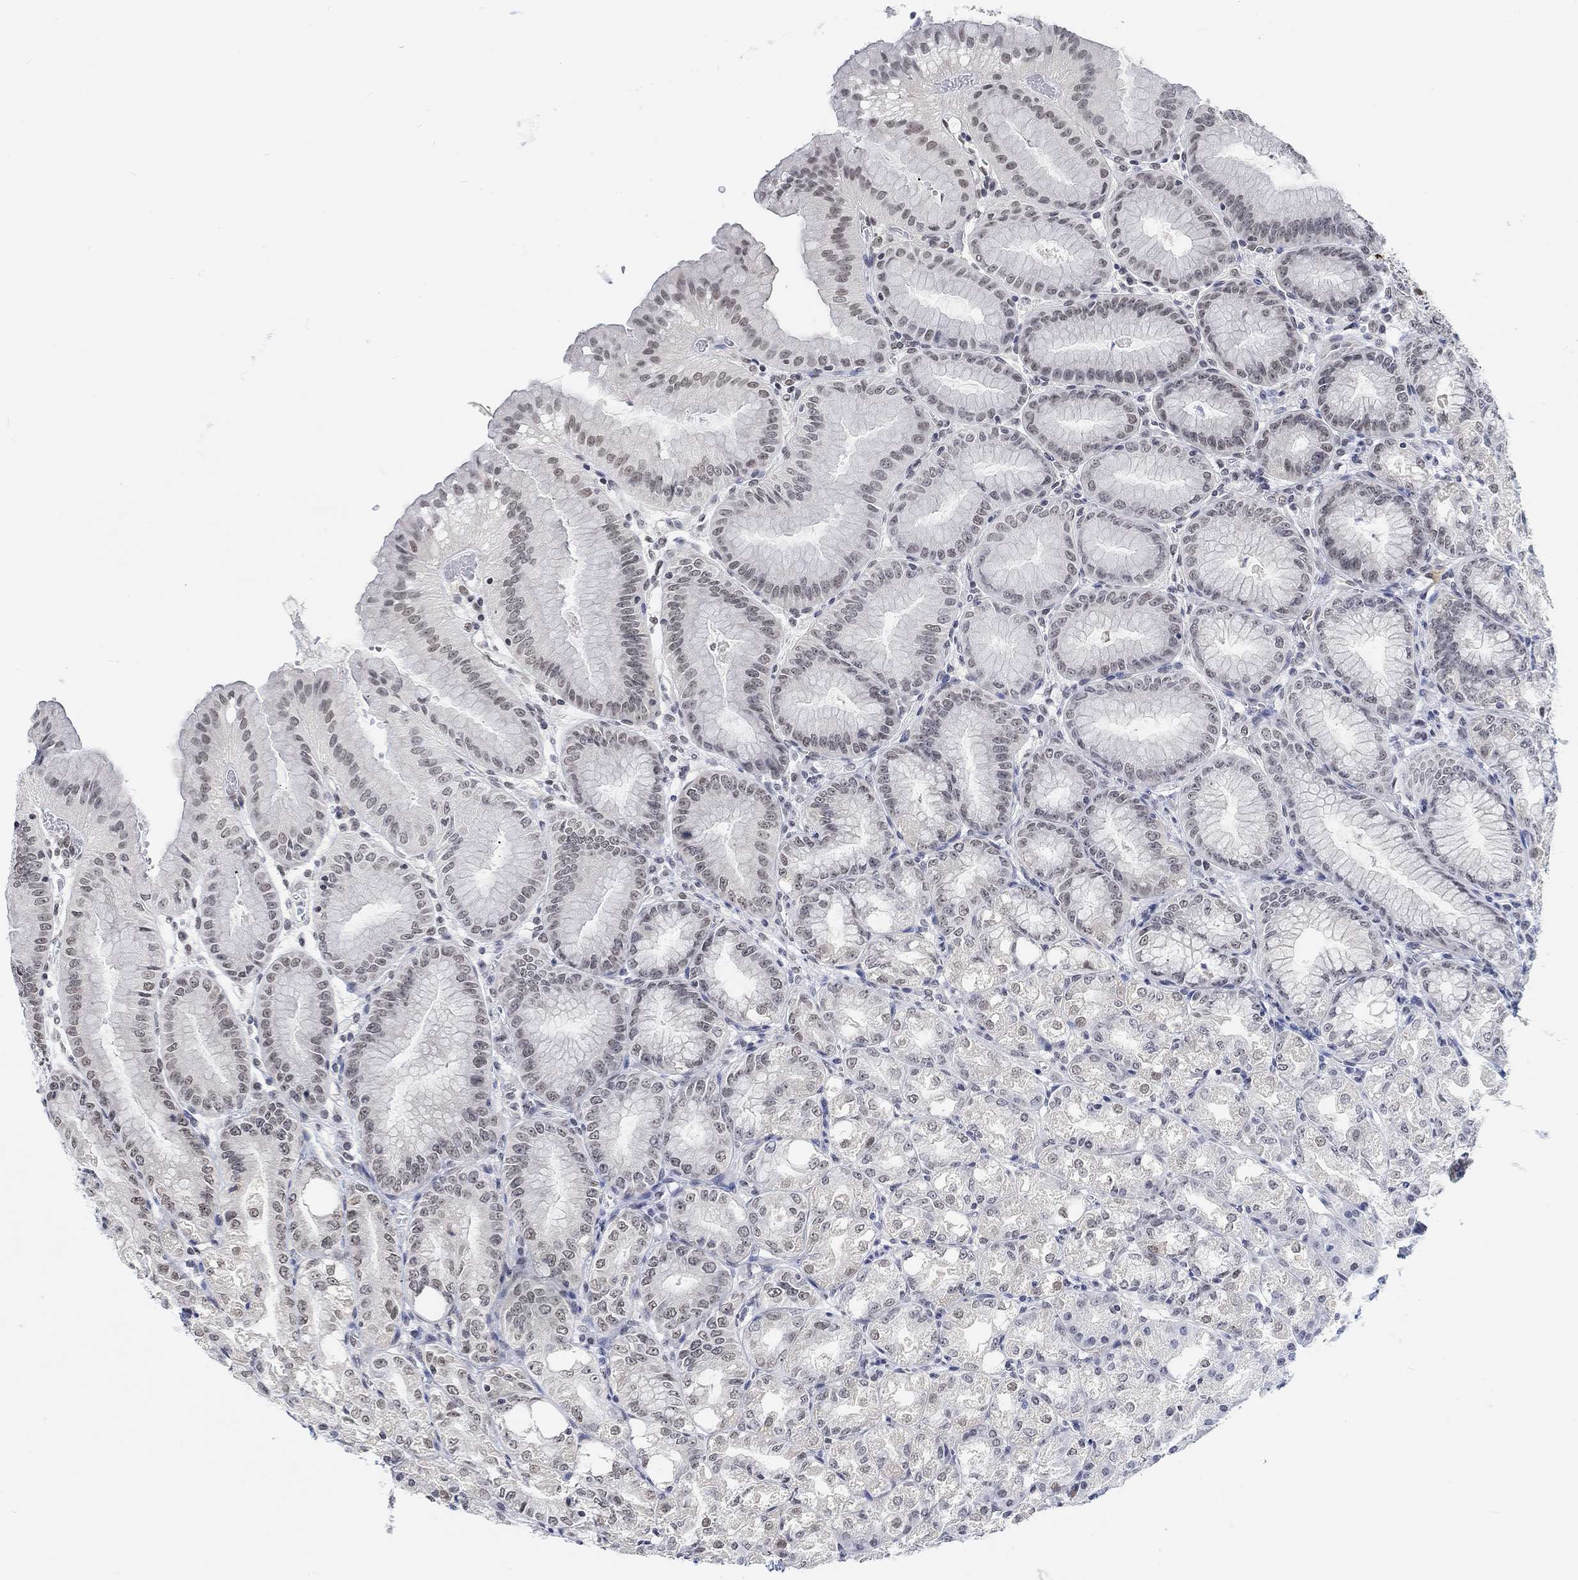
{"staining": {"intensity": "negative", "quantity": "none", "location": "none"}, "tissue": "stomach", "cell_type": "Glandular cells", "image_type": "normal", "snomed": [{"axis": "morphology", "description": "Normal tissue, NOS"}, {"axis": "topography", "description": "Stomach"}], "caption": "An immunohistochemistry (IHC) micrograph of normal stomach is shown. There is no staining in glandular cells of stomach.", "gene": "PURG", "patient": {"sex": "male", "age": 71}}